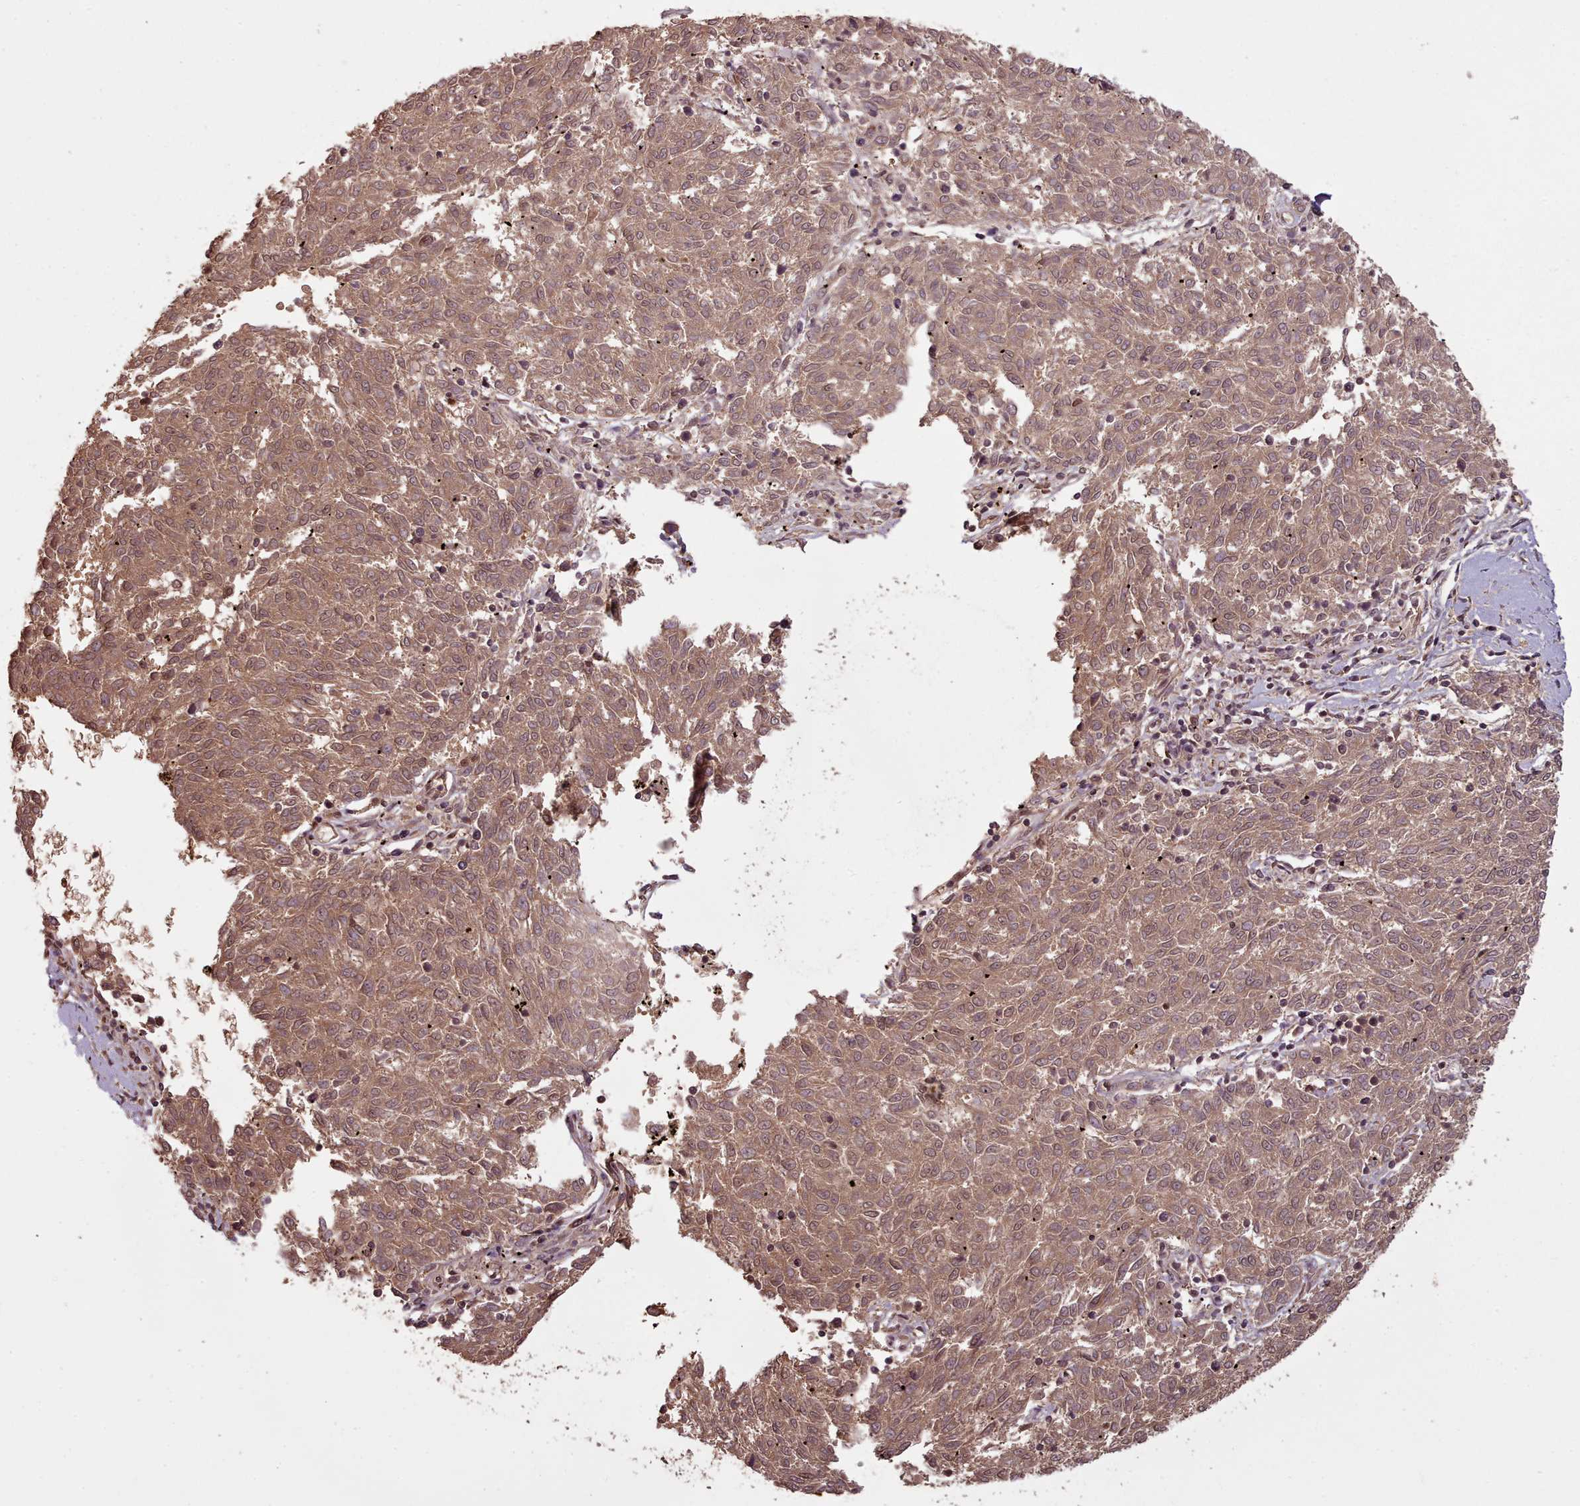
{"staining": {"intensity": "moderate", "quantity": ">75%", "location": "cytoplasmic/membranous,nuclear"}, "tissue": "melanoma", "cell_type": "Tumor cells", "image_type": "cancer", "snomed": [{"axis": "morphology", "description": "Malignant melanoma, NOS"}, {"axis": "topography", "description": "Skin"}], "caption": "This histopathology image shows immunohistochemistry staining of melanoma, with medium moderate cytoplasmic/membranous and nuclear expression in about >75% of tumor cells.", "gene": "RPS27A", "patient": {"sex": "female", "age": 72}}